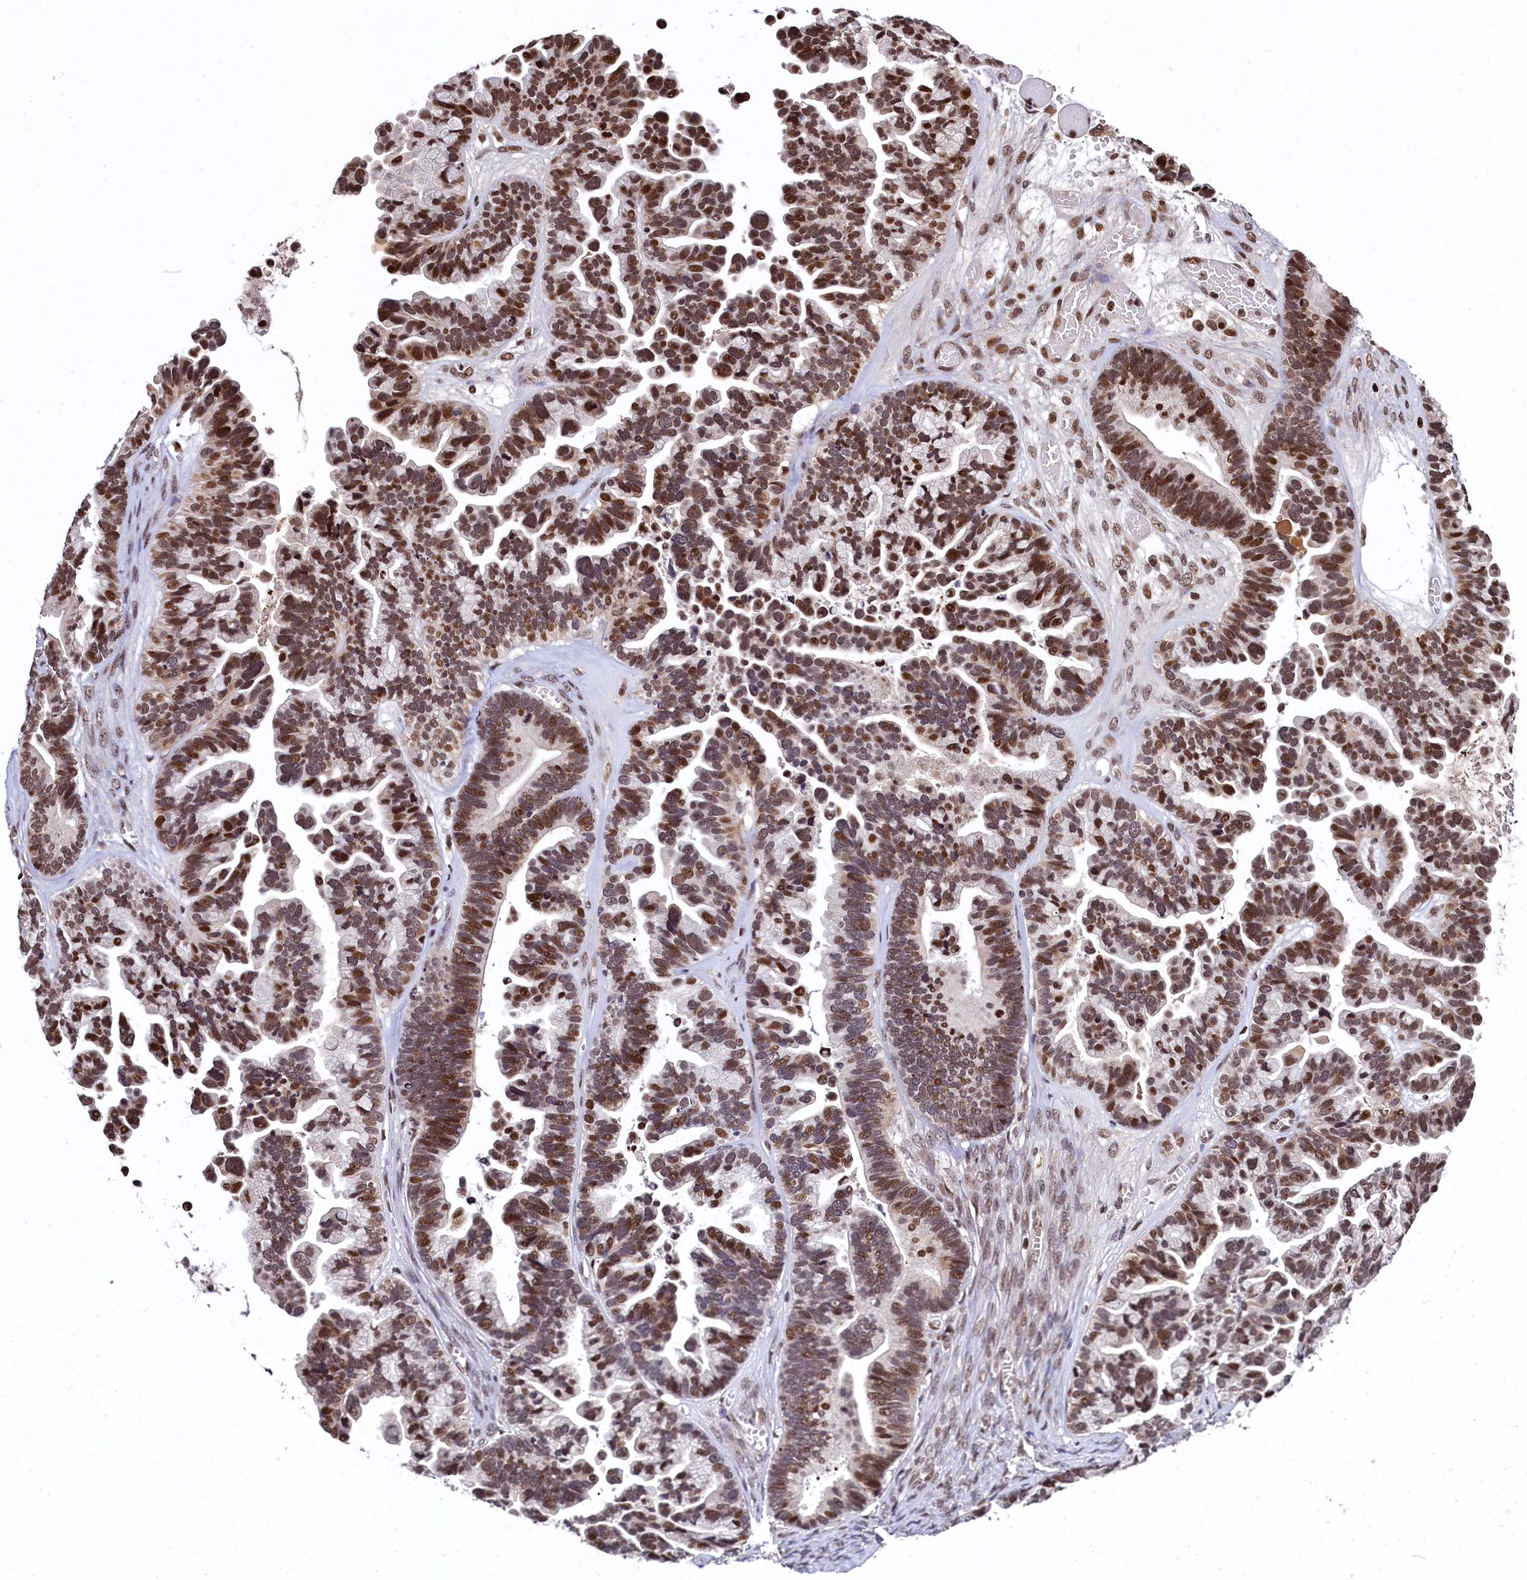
{"staining": {"intensity": "moderate", "quantity": ">75%", "location": "cytoplasmic/membranous,nuclear"}, "tissue": "ovarian cancer", "cell_type": "Tumor cells", "image_type": "cancer", "snomed": [{"axis": "morphology", "description": "Cystadenocarcinoma, serous, NOS"}, {"axis": "topography", "description": "Ovary"}], "caption": "Protein expression analysis of human ovarian serous cystadenocarcinoma reveals moderate cytoplasmic/membranous and nuclear expression in about >75% of tumor cells.", "gene": "FAM217B", "patient": {"sex": "female", "age": 56}}